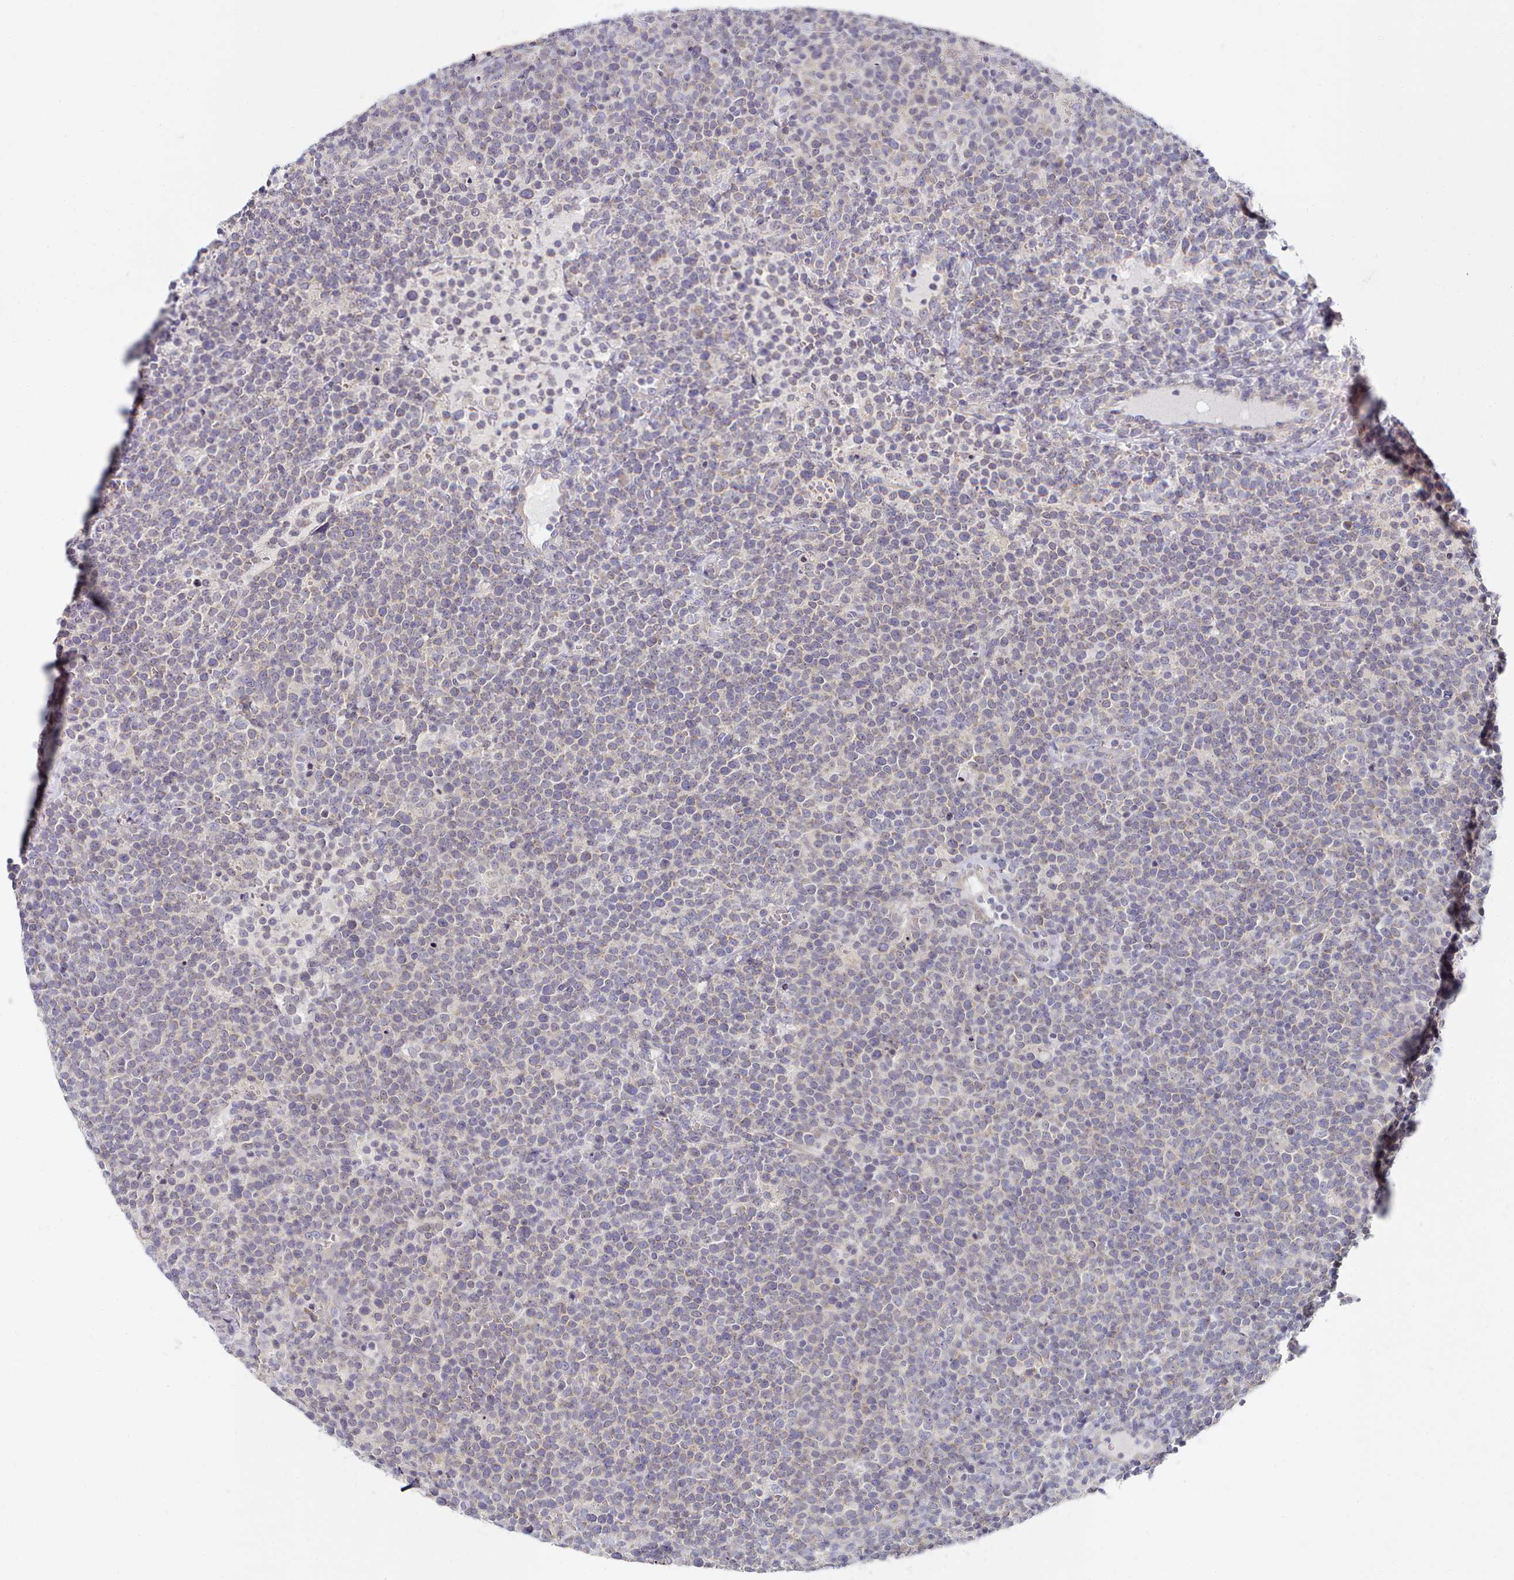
{"staining": {"intensity": "negative", "quantity": "none", "location": "none"}, "tissue": "lymphoma", "cell_type": "Tumor cells", "image_type": "cancer", "snomed": [{"axis": "morphology", "description": "Malignant lymphoma, non-Hodgkin's type, High grade"}, {"axis": "topography", "description": "Lymph node"}], "caption": "There is no significant staining in tumor cells of high-grade malignant lymphoma, non-Hodgkin's type.", "gene": "TYW1B", "patient": {"sex": "male", "age": 61}}